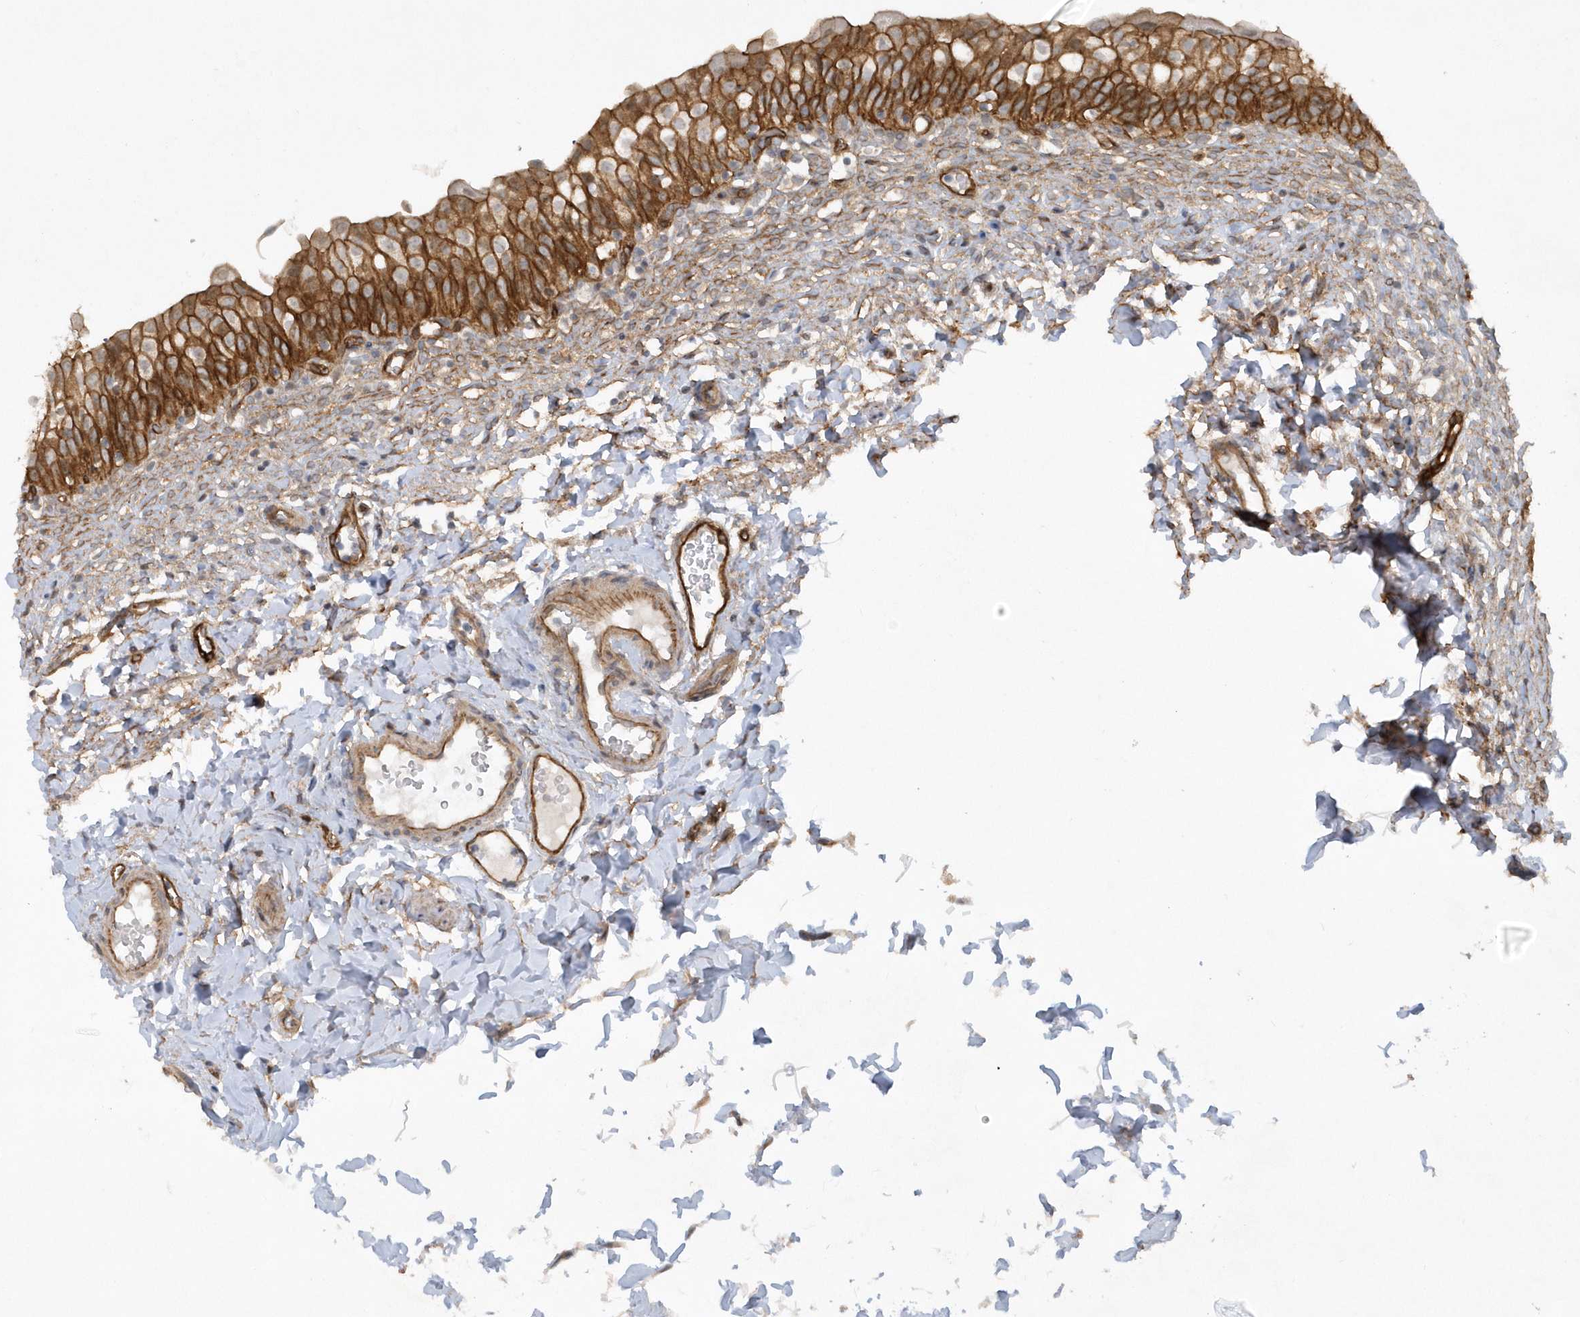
{"staining": {"intensity": "strong", "quantity": ">75%", "location": "cytoplasmic/membranous"}, "tissue": "urinary bladder", "cell_type": "Urothelial cells", "image_type": "normal", "snomed": [{"axis": "morphology", "description": "Normal tissue, NOS"}, {"axis": "topography", "description": "Urinary bladder"}], "caption": "Immunohistochemical staining of normal human urinary bladder exhibits high levels of strong cytoplasmic/membranous positivity in approximately >75% of urothelial cells.", "gene": "RAI14", "patient": {"sex": "male", "age": 55}}